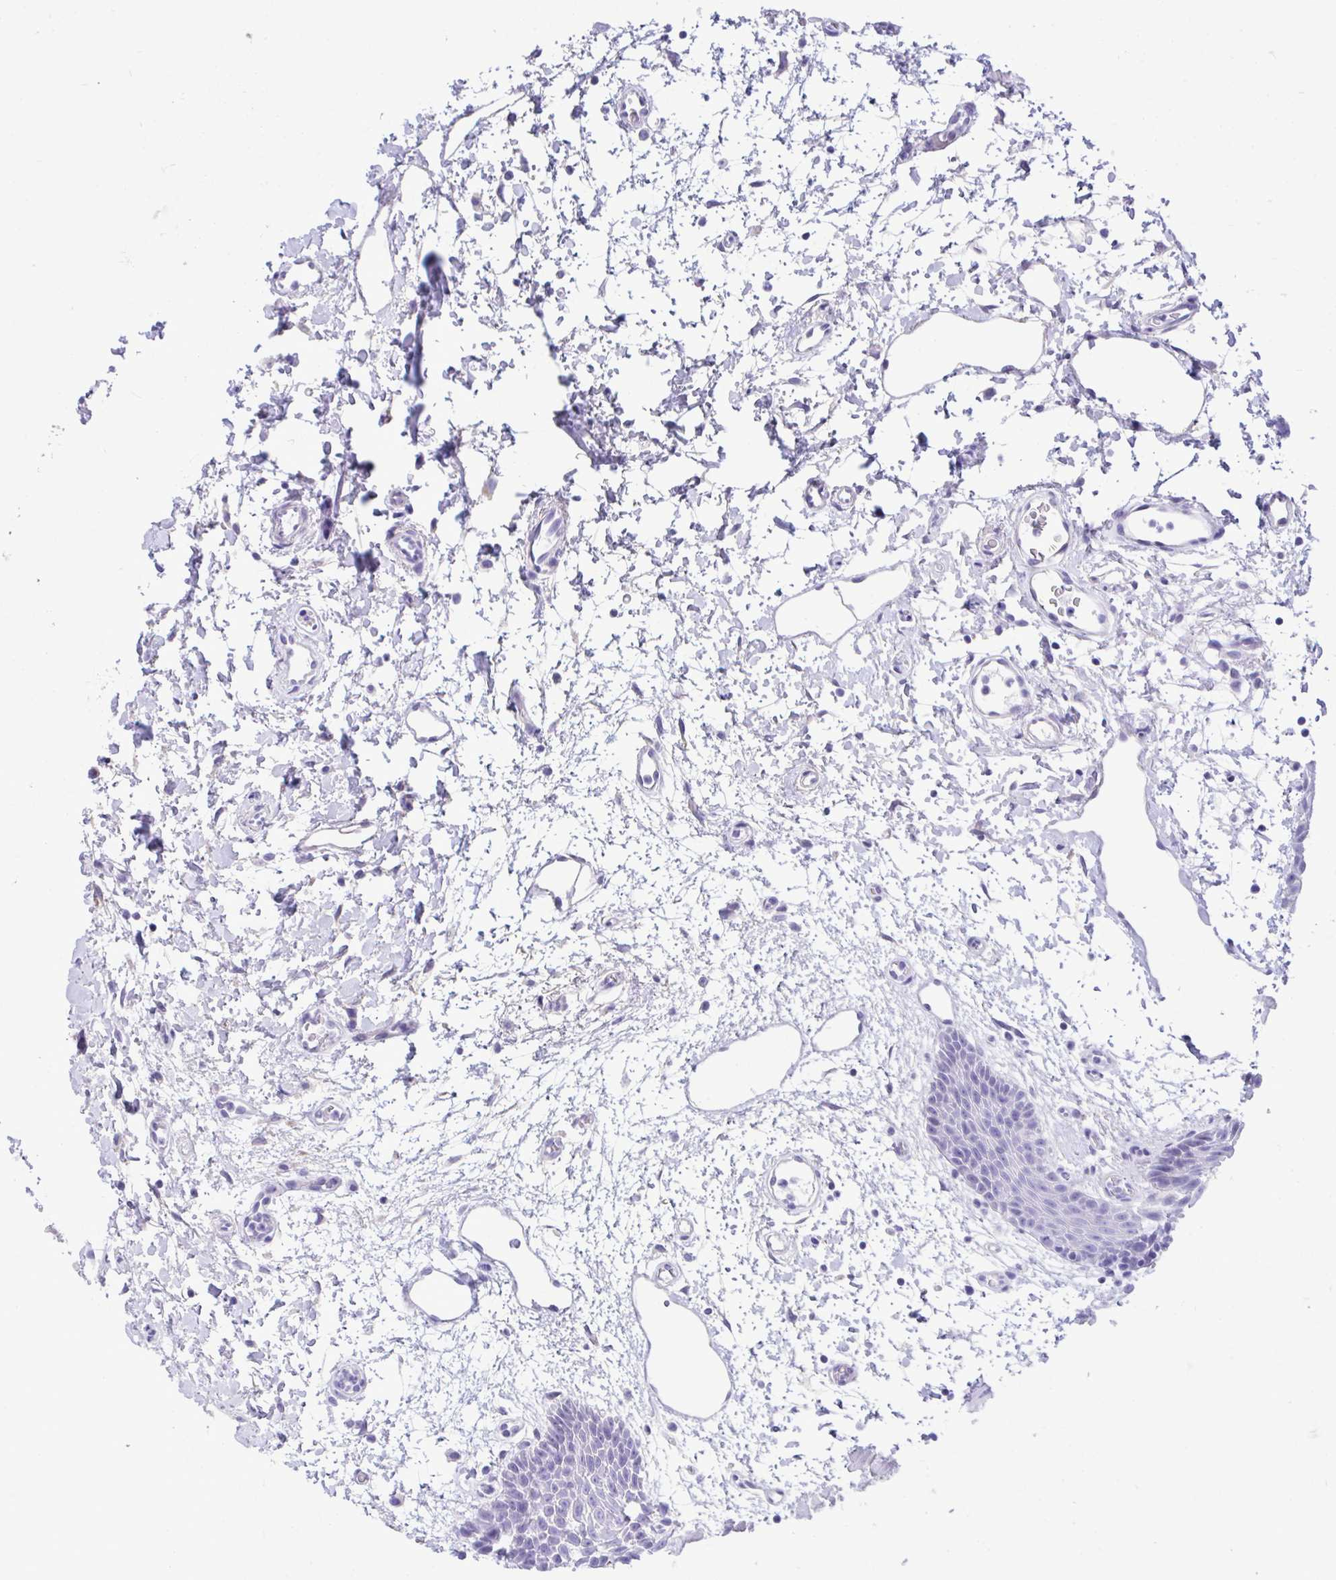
{"staining": {"intensity": "negative", "quantity": "none", "location": "none"}, "tissue": "oral mucosa", "cell_type": "Squamous epithelial cells", "image_type": "normal", "snomed": [{"axis": "morphology", "description": "Normal tissue, NOS"}, {"axis": "topography", "description": "Oral tissue"}], "caption": "The image shows no staining of squamous epithelial cells in unremarkable oral mucosa.", "gene": "BEX5", "patient": {"sex": "female", "age": 59}}